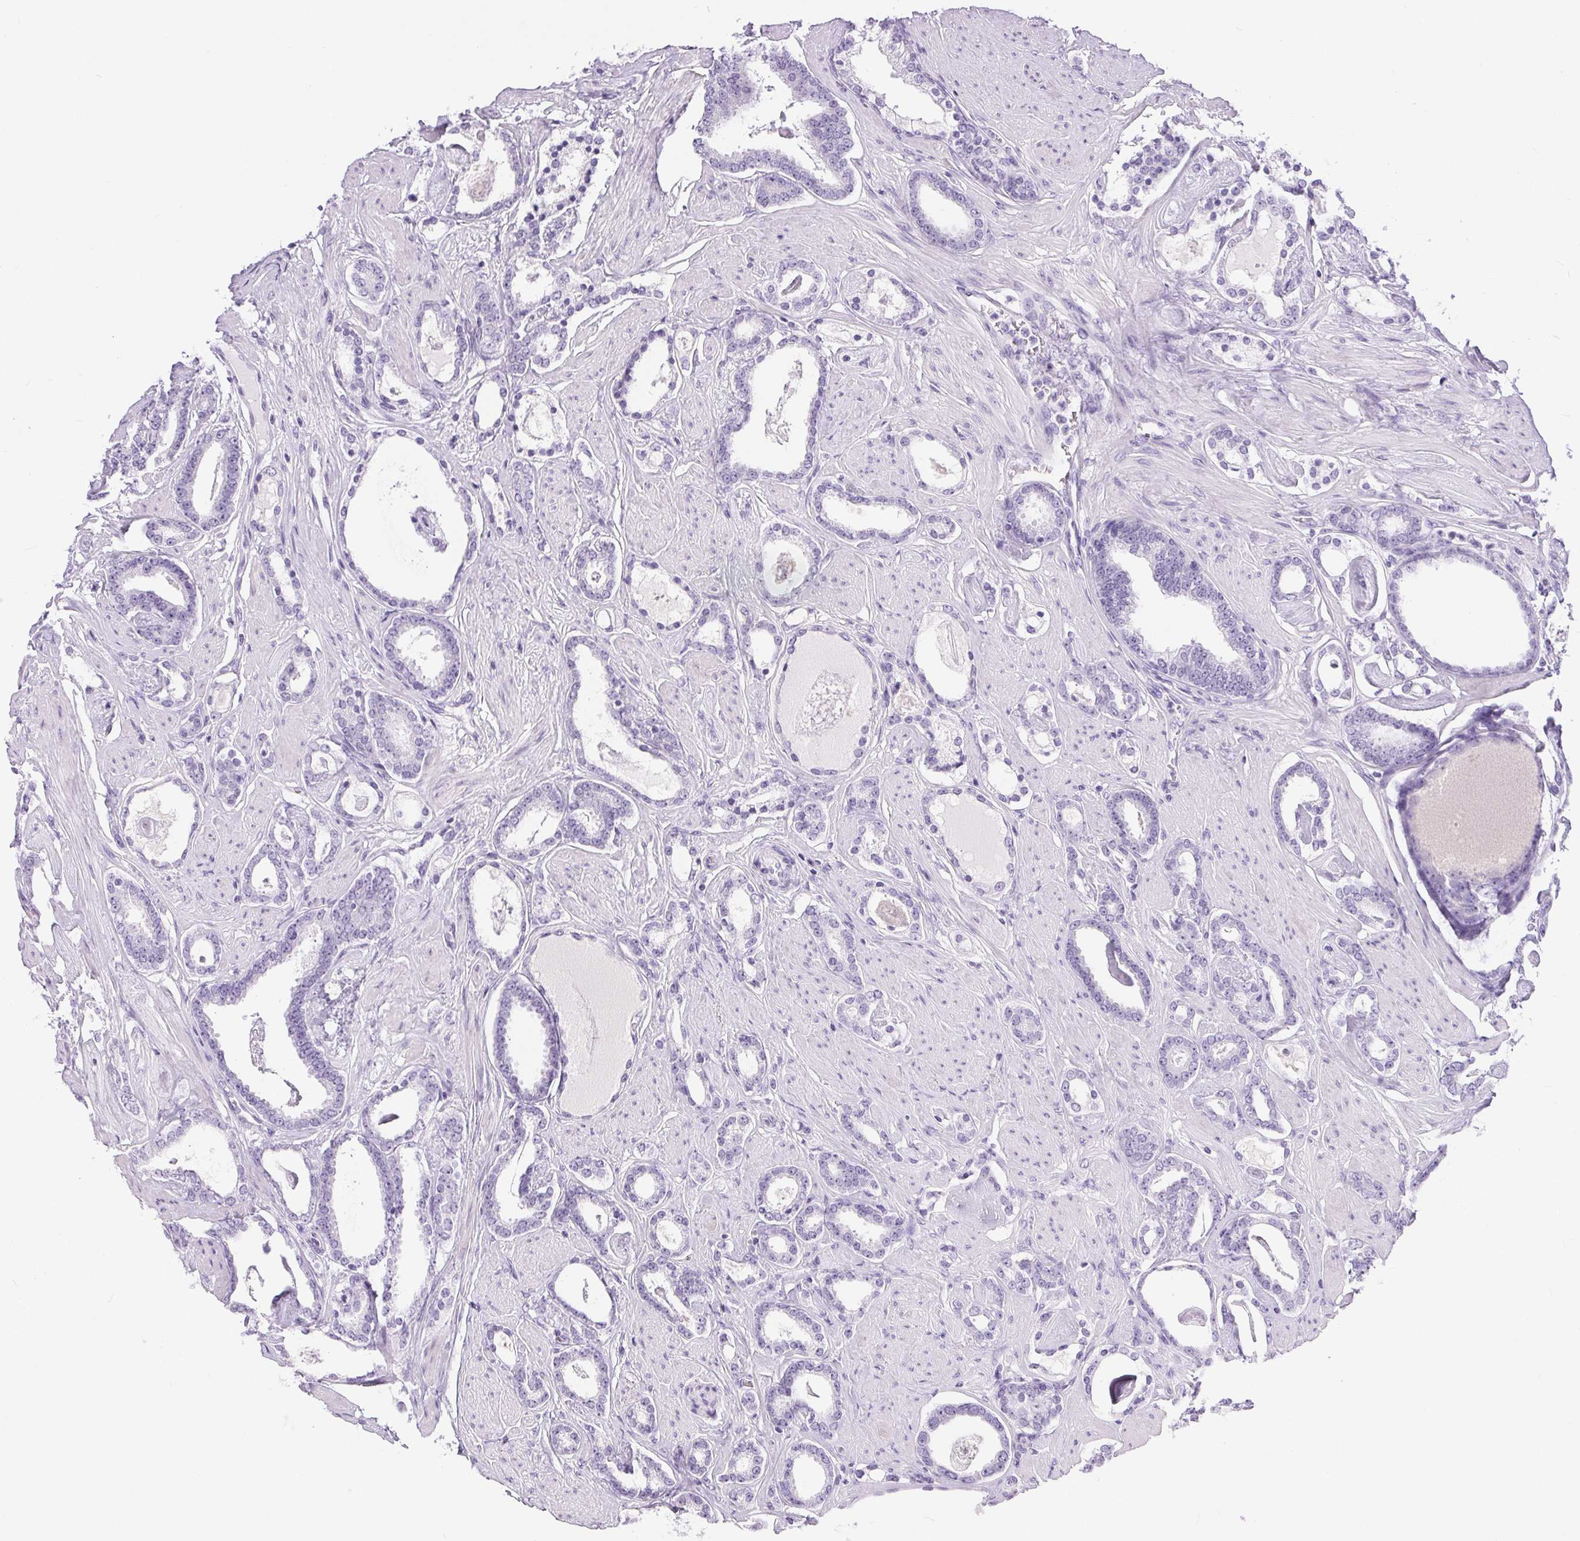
{"staining": {"intensity": "negative", "quantity": "none", "location": "none"}, "tissue": "prostate cancer", "cell_type": "Tumor cells", "image_type": "cancer", "snomed": [{"axis": "morphology", "description": "Adenocarcinoma, High grade"}, {"axis": "topography", "description": "Prostate"}], "caption": "High magnification brightfield microscopy of prostate cancer stained with DAB (brown) and counterstained with hematoxylin (blue): tumor cells show no significant expression.", "gene": "XDH", "patient": {"sex": "male", "age": 63}}